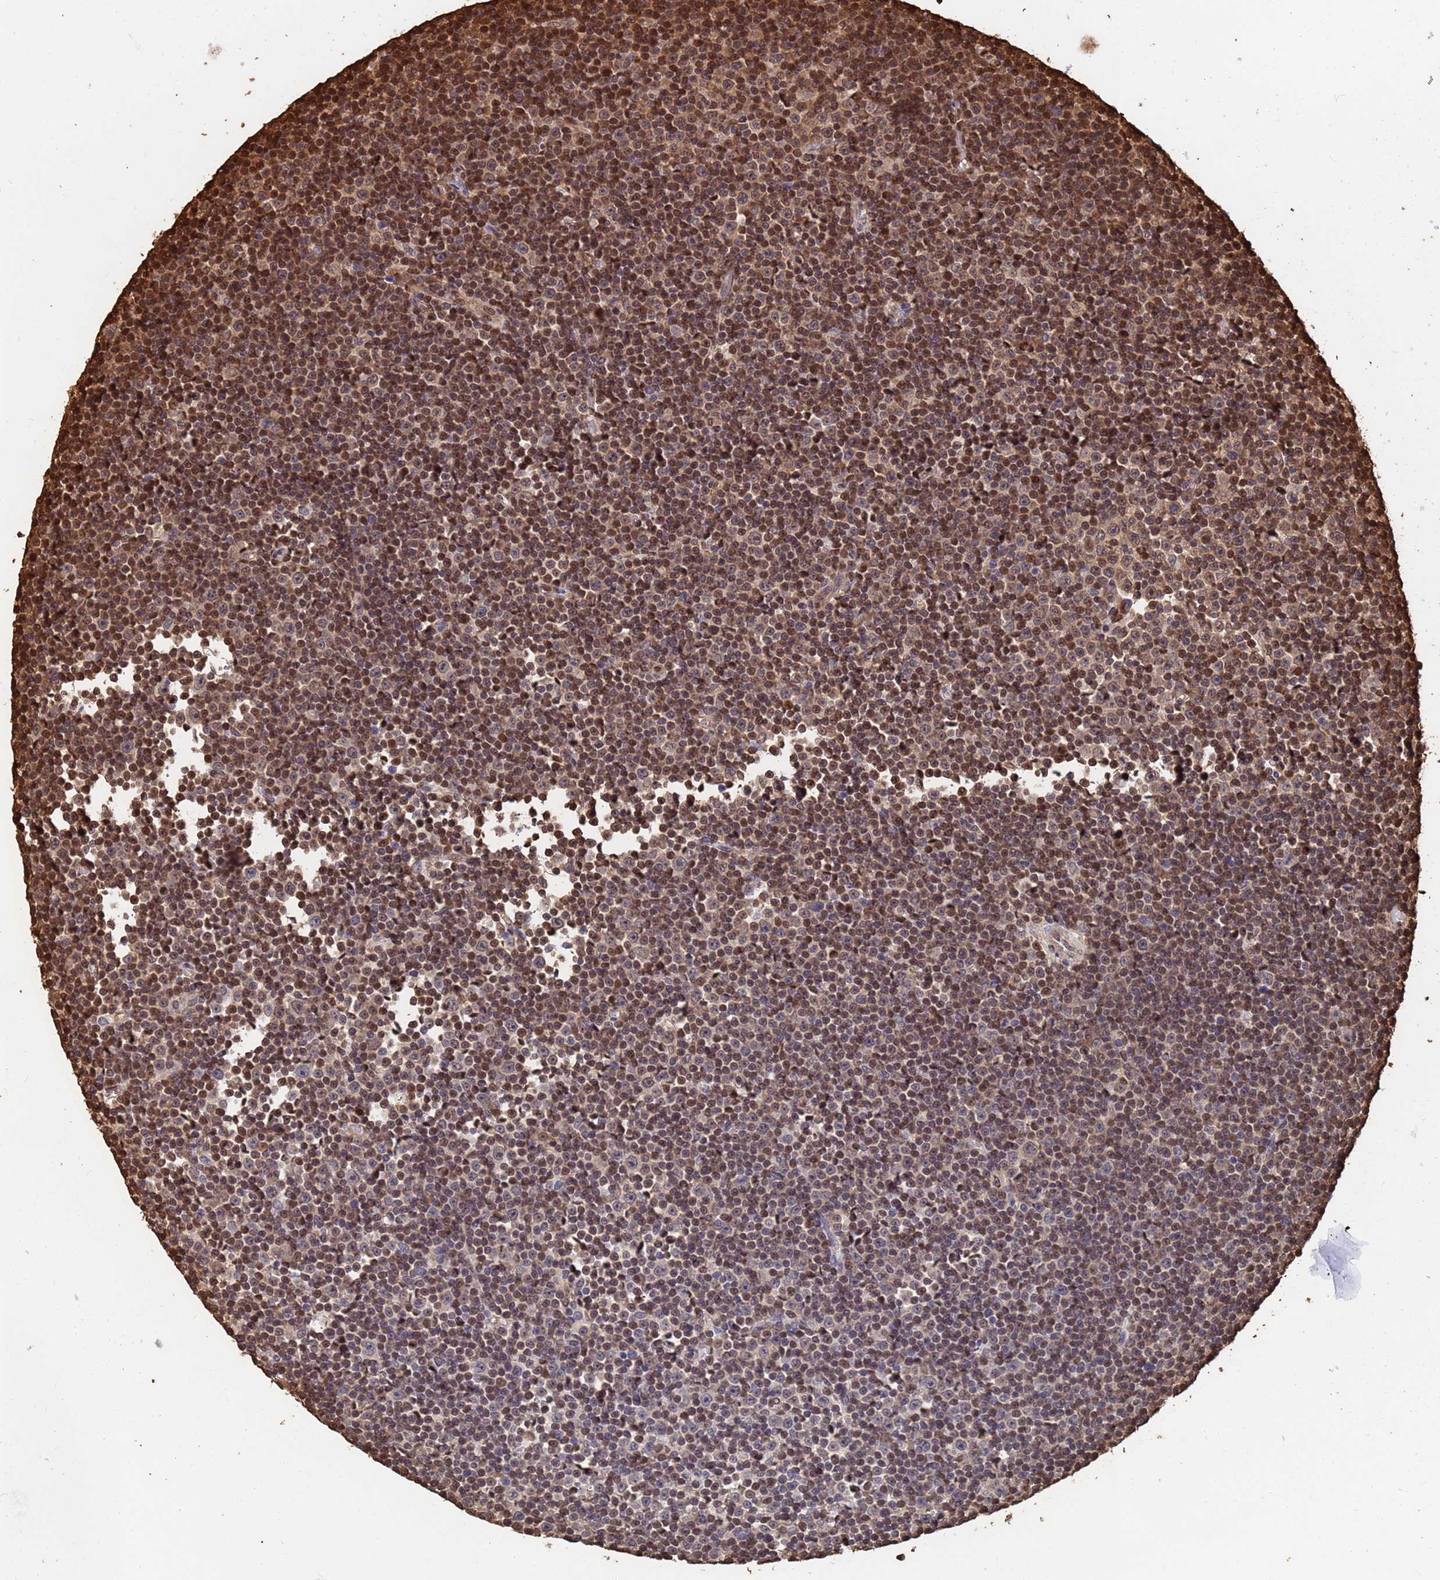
{"staining": {"intensity": "moderate", "quantity": ">75%", "location": "nuclear"}, "tissue": "lymphoma", "cell_type": "Tumor cells", "image_type": "cancer", "snomed": [{"axis": "morphology", "description": "Malignant lymphoma, non-Hodgkin's type, Low grade"}, {"axis": "topography", "description": "Lymph node"}], "caption": "Immunohistochemistry (IHC) (DAB (3,3'-diaminobenzidine)) staining of lymphoma reveals moderate nuclear protein expression in about >75% of tumor cells. (IHC, brightfield microscopy, high magnification).", "gene": "SUMO4", "patient": {"sex": "female", "age": 67}}